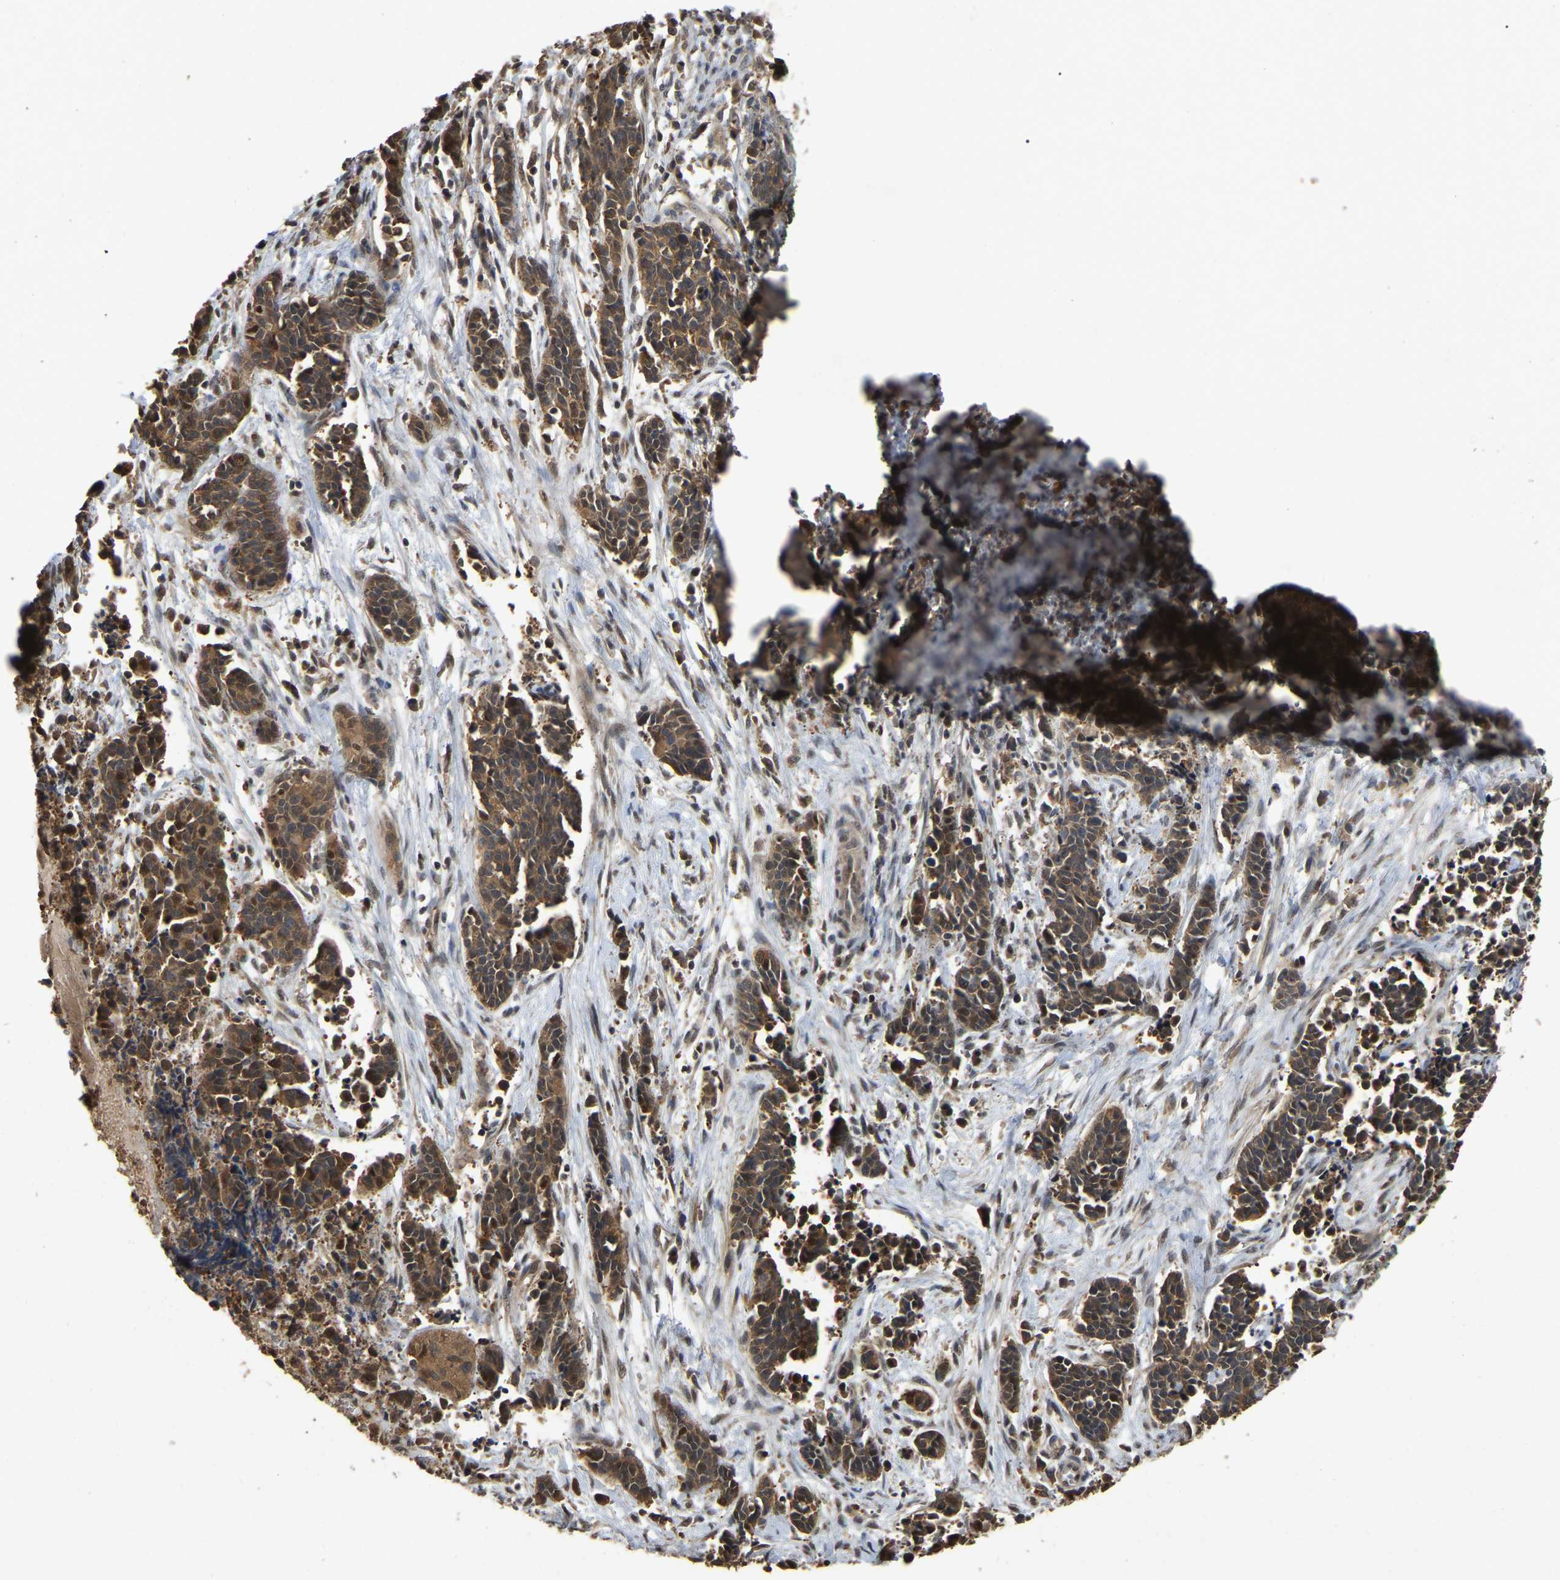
{"staining": {"intensity": "strong", "quantity": ">75%", "location": "cytoplasmic/membranous"}, "tissue": "cervical cancer", "cell_type": "Tumor cells", "image_type": "cancer", "snomed": [{"axis": "morphology", "description": "Squamous cell carcinoma, NOS"}, {"axis": "topography", "description": "Cervix"}], "caption": "IHC staining of cervical cancer, which demonstrates high levels of strong cytoplasmic/membranous staining in approximately >75% of tumor cells indicating strong cytoplasmic/membranous protein positivity. The staining was performed using DAB (brown) for protein detection and nuclei were counterstained in hematoxylin (blue).", "gene": "FAM219A", "patient": {"sex": "female", "age": 35}}